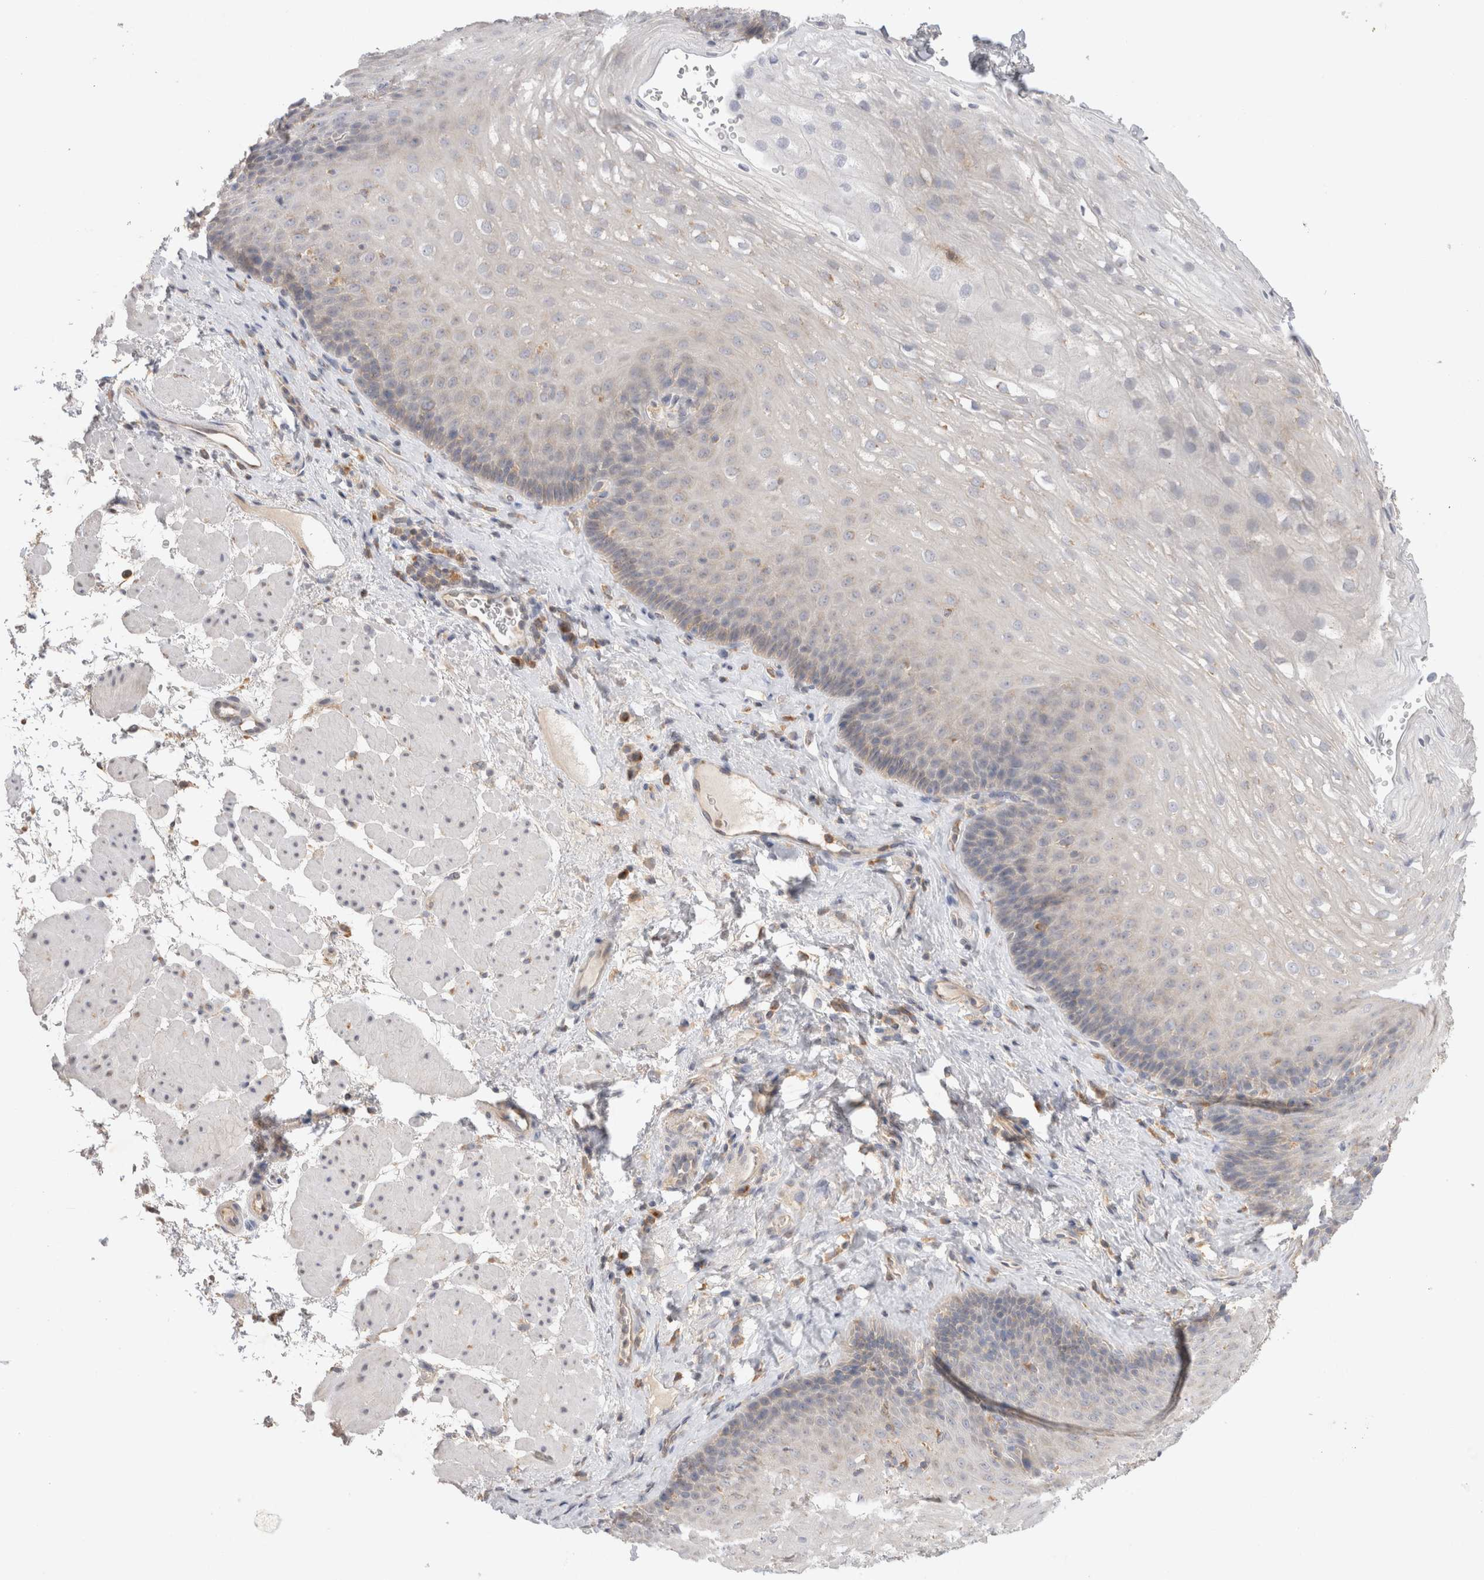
{"staining": {"intensity": "negative", "quantity": "none", "location": "none"}, "tissue": "esophagus", "cell_type": "Squamous epithelial cells", "image_type": "normal", "snomed": [{"axis": "morphology", "description": "Normal tissue, NOS"}, {"axis": "topography", "description": "Esophagus"}], "caption": "The photomicrograph reveals no staining of squamous epithelial cells in unremarkable esophagus.", "gene": "GAS1", "patient": {"sex": "female", "age": 66}}